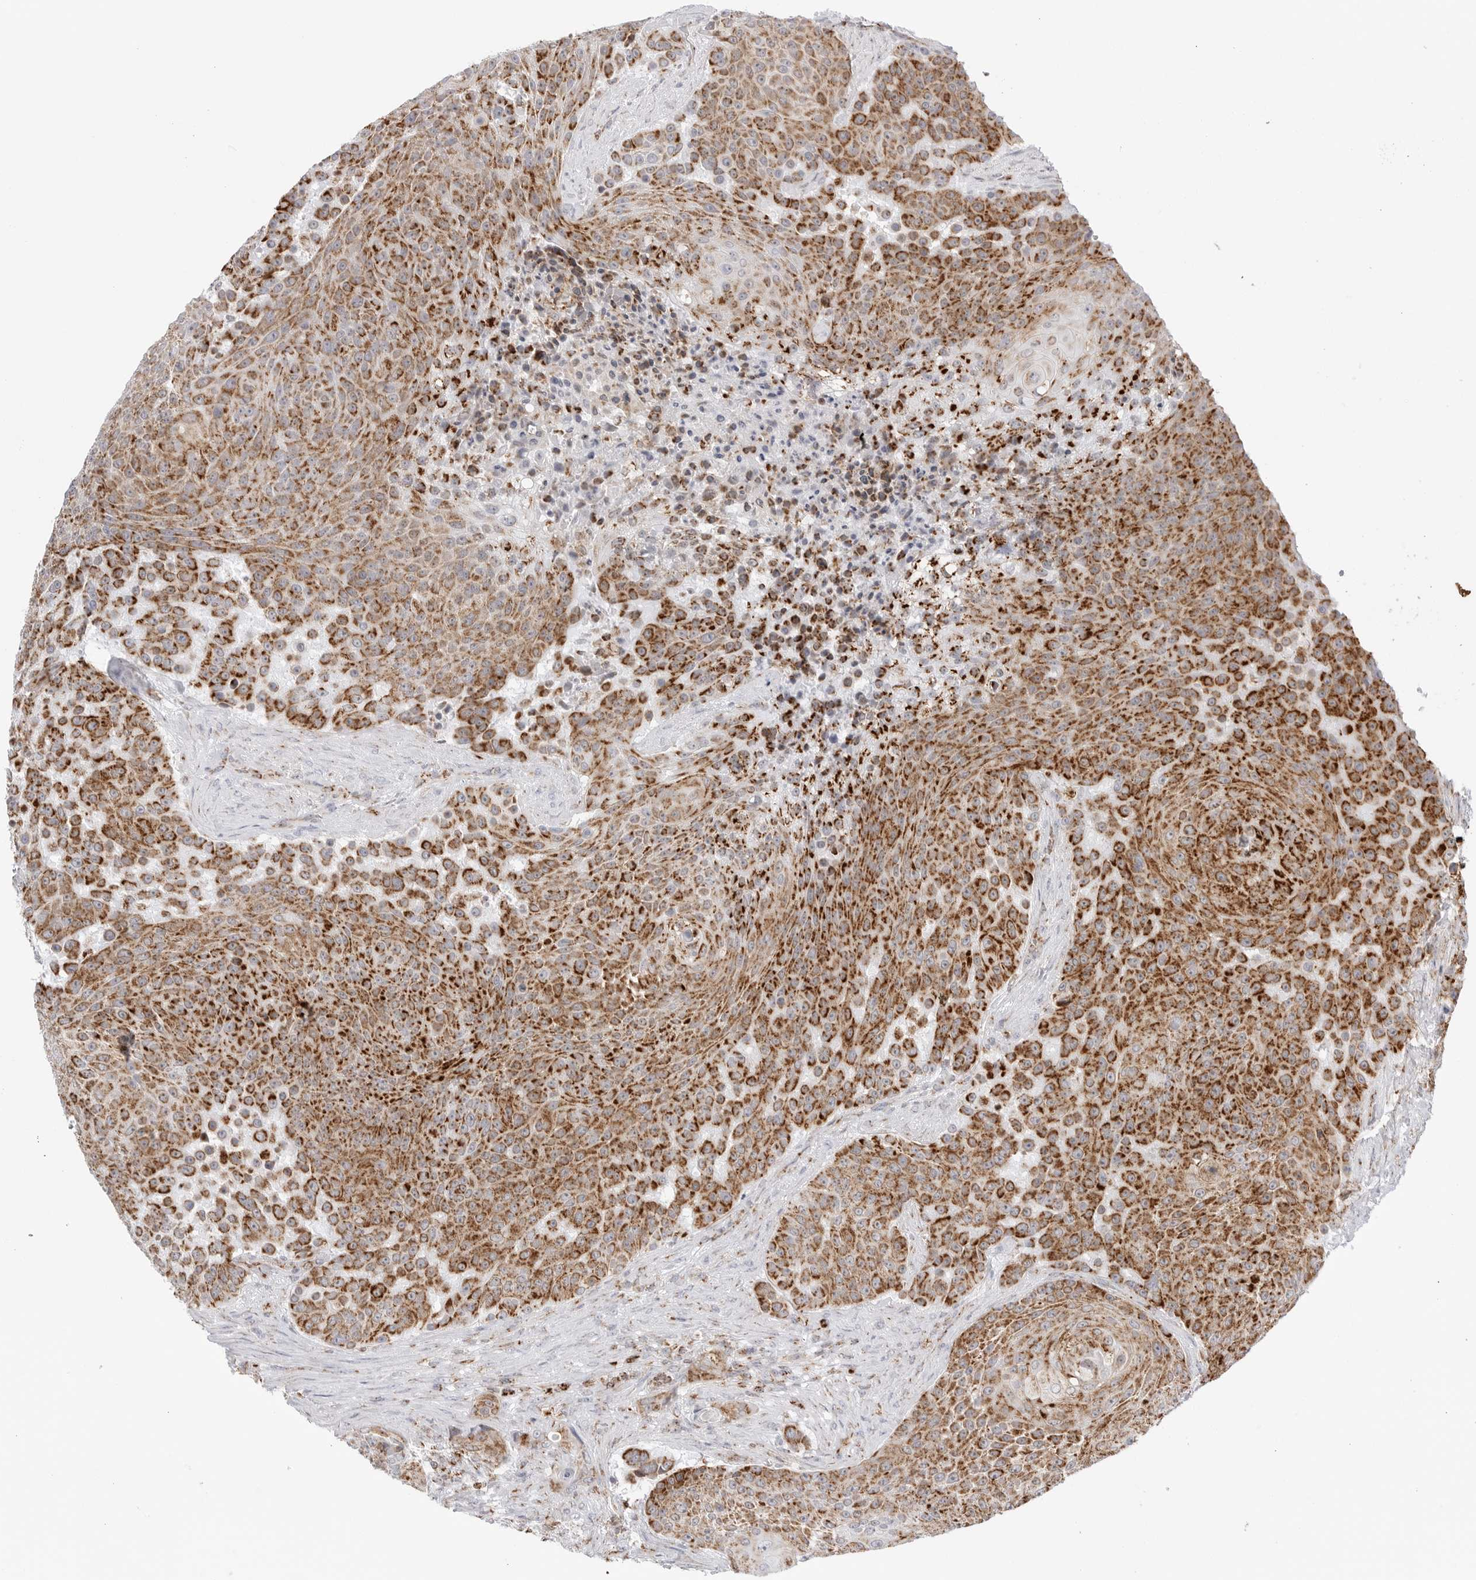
{"staining": {"intensity": "strong", "quantity": ">75%", "location": "cytoplasmic/membranous"}, "tissue": "urothelial cancer", "cell_type": "Tumor cells", "image_type": "cancer", "snomed": [{"axis": "morphology", "description": "Urothelial carcinoma, High grade"}, {"axis": "topography", "description": "Urinary bladder"}], "caption": "Urothelial cancer stained with a protein marker displays strong staining in tumor cells.", "gene": "ATP5IF1", "patient": {"sex": "female", "age": 63}}